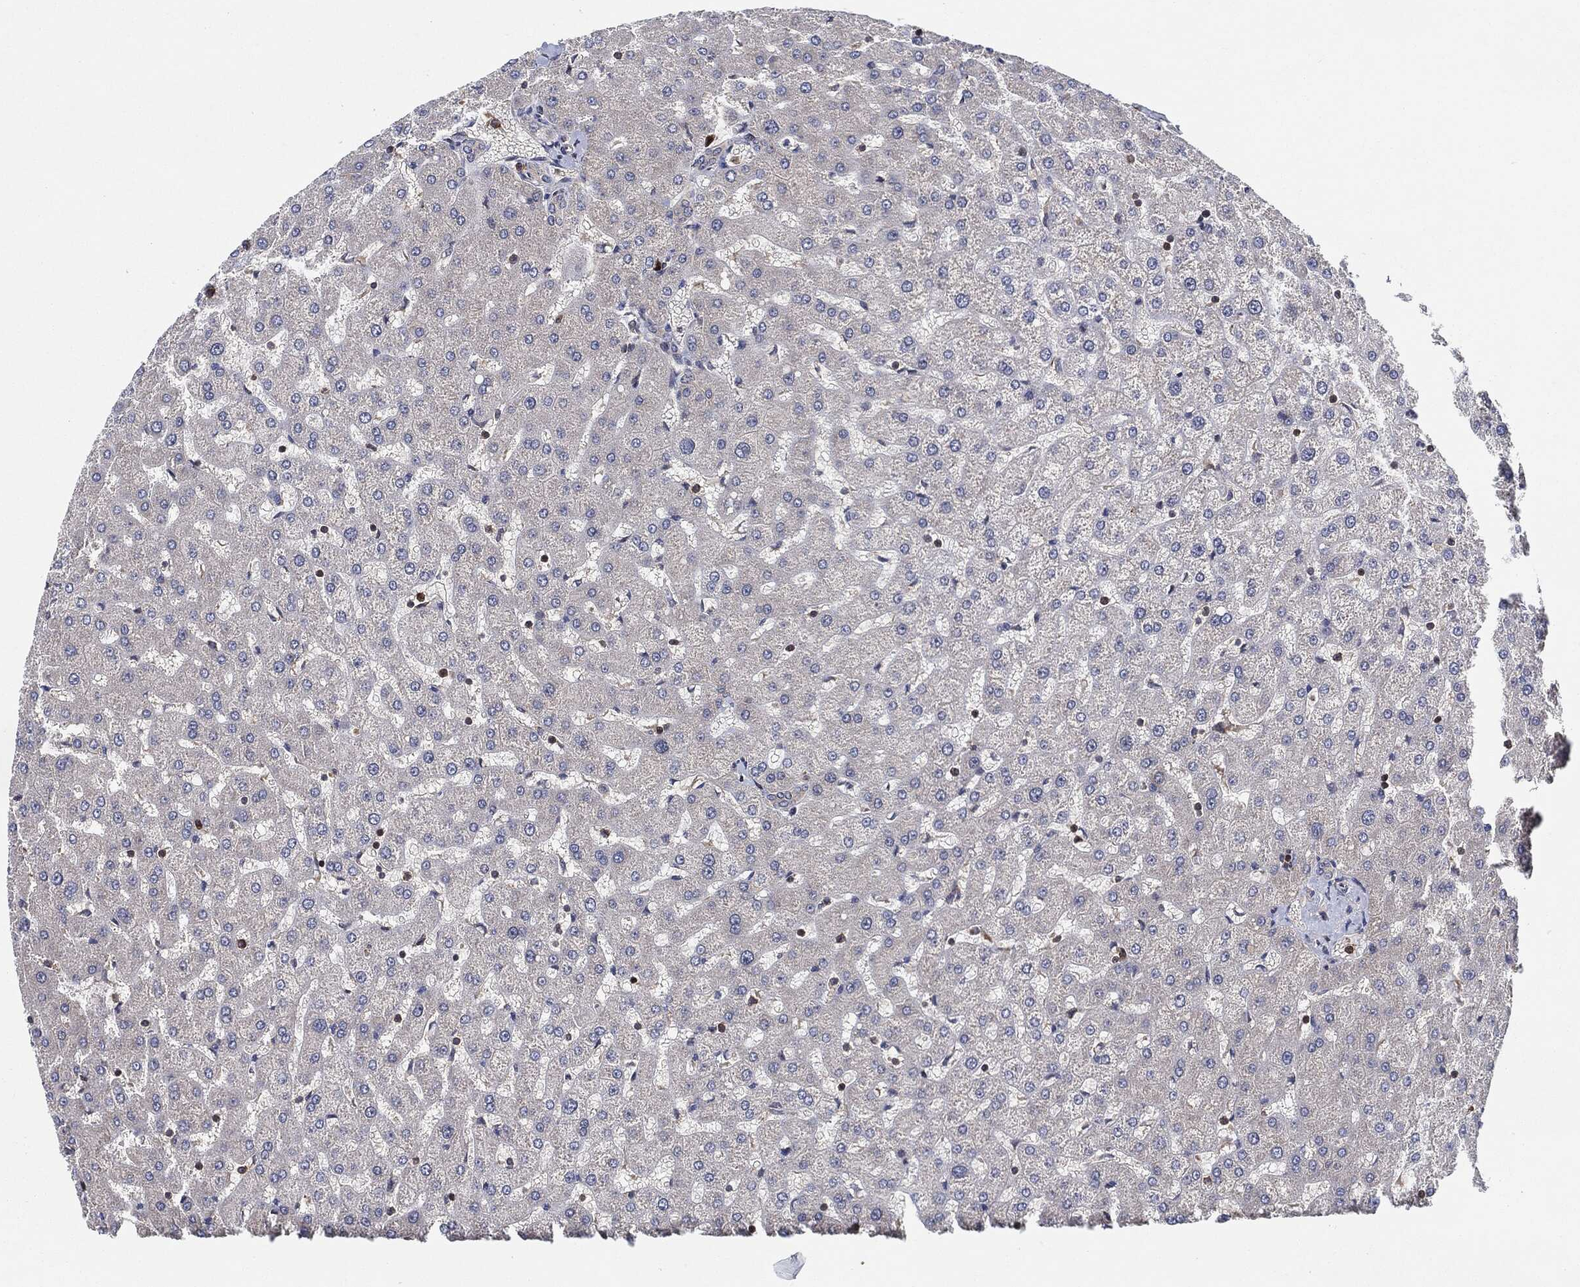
{"staining": {"intensity": "negative", "quantity": "none", "location": "none"}, "tissue": "liver", "cell_type": "Cholangiocytes", "image_type": "normal", "snomed": [{"axis": "morphology", "description": "Normal tissue, NOS"}, {"axis": "topography", "description": "Liver"}], "caption": "Liver stained for a protein using IHC reveals no positivity cholangiocytes.", "gene": "EIF2S2", "patient": {"sex": "female", "age": 50}}